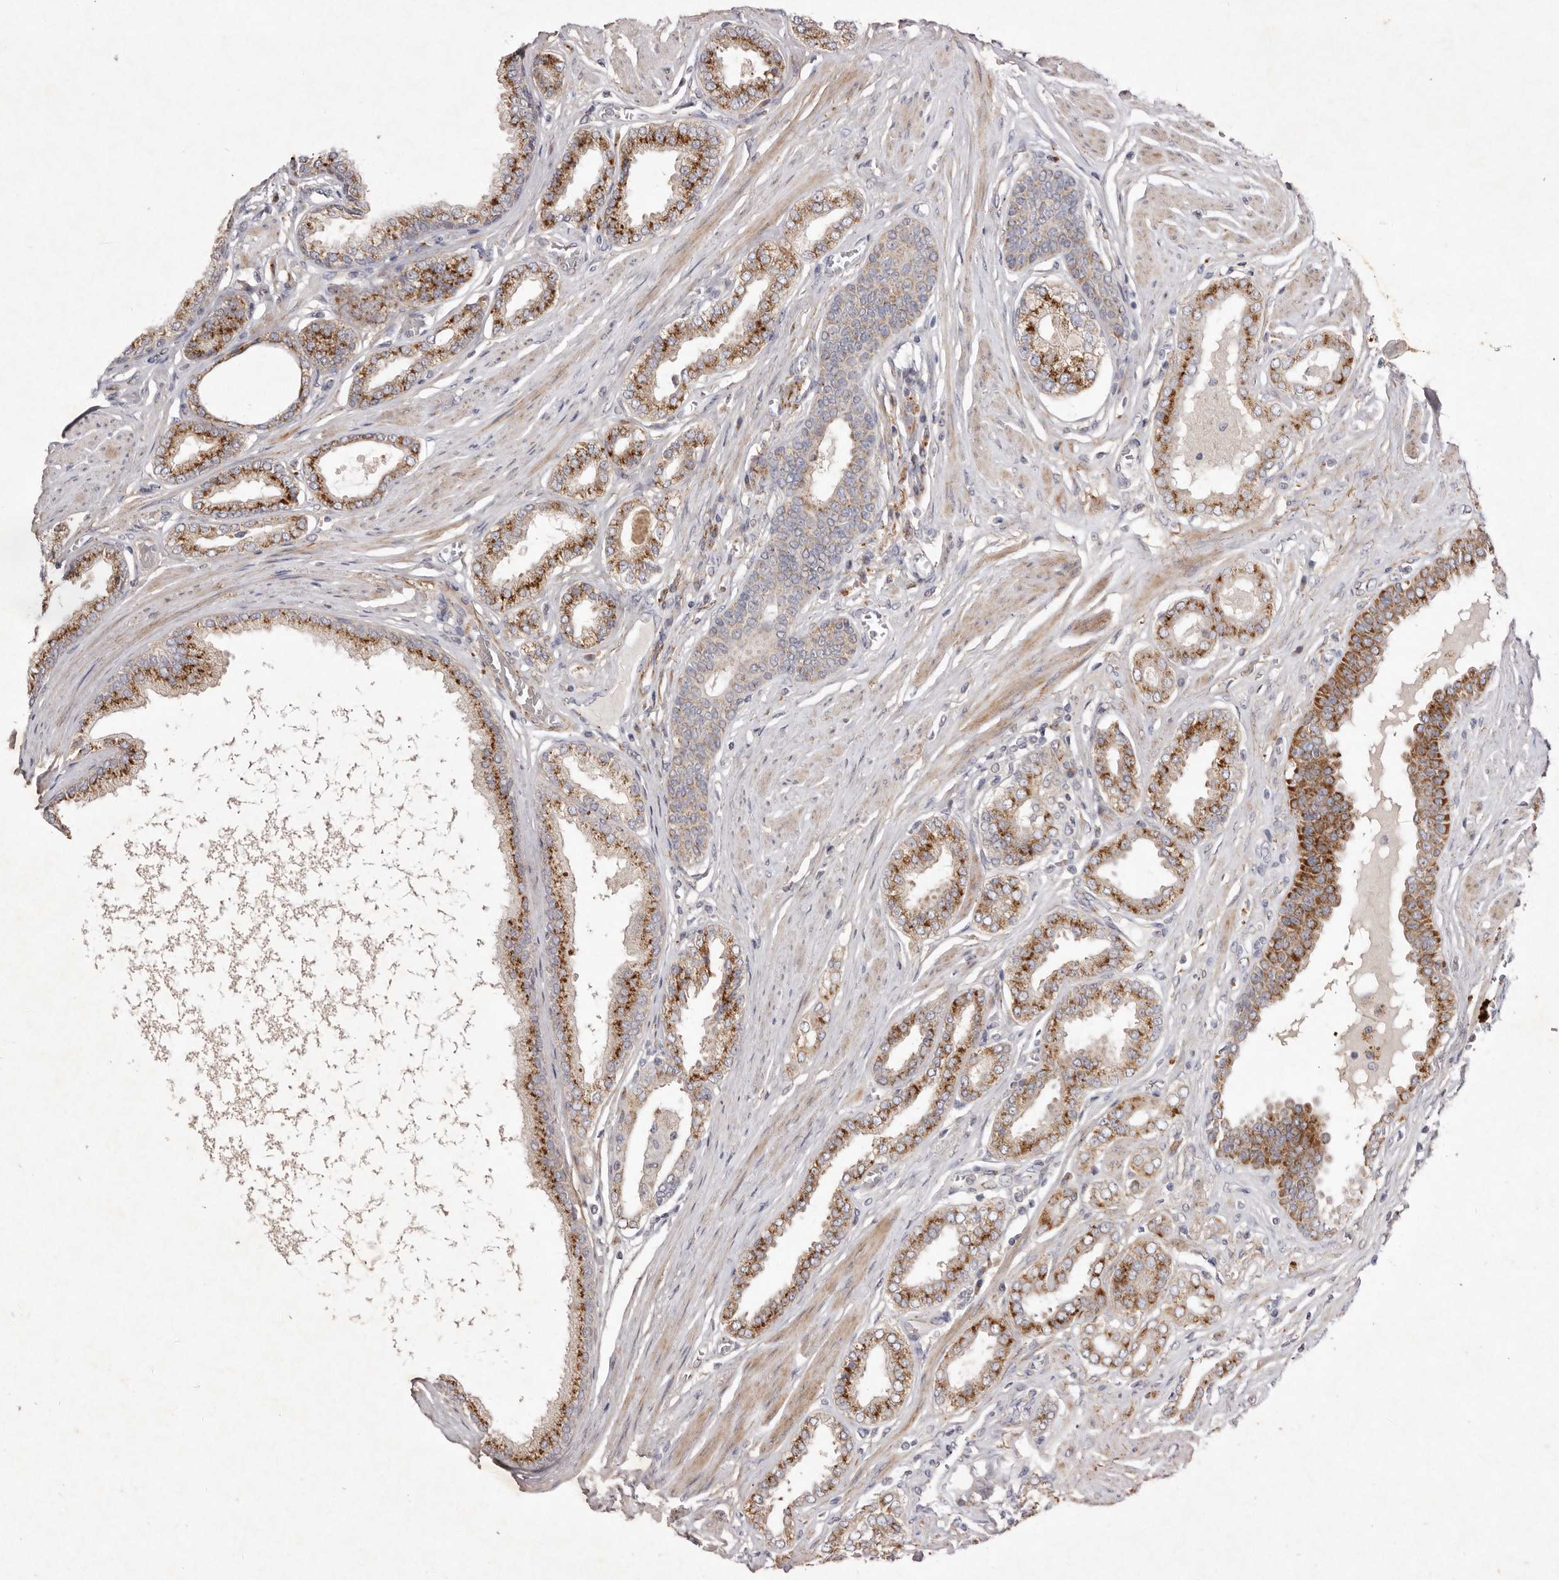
{"staining": {"intensity": "strong", "quantity": ">75%", "location": "cytoplasmic/membranous"}, "tissue": "prostate cancer", "cell_type": "Tumor cells", "image_type": "cancer", "snomed": [{"axis": "morphology", "description": "Adenocarcinoma, Low grade"}, {"axis": "topography", "description": "Prostate"}], "caption": "Protein expression by immunohistochemistry demonstrates strong cytoplasmic/membranous expression in about >75% of tumor cells in adenocarcinoma (low-grade) (prostate). (DAB (3,3'-diaminobenzidine) IHC, brown staining for protein, blue staining for nuclei).", "gene": "USP24", "patient": {"sex": "male", "age": 63}}